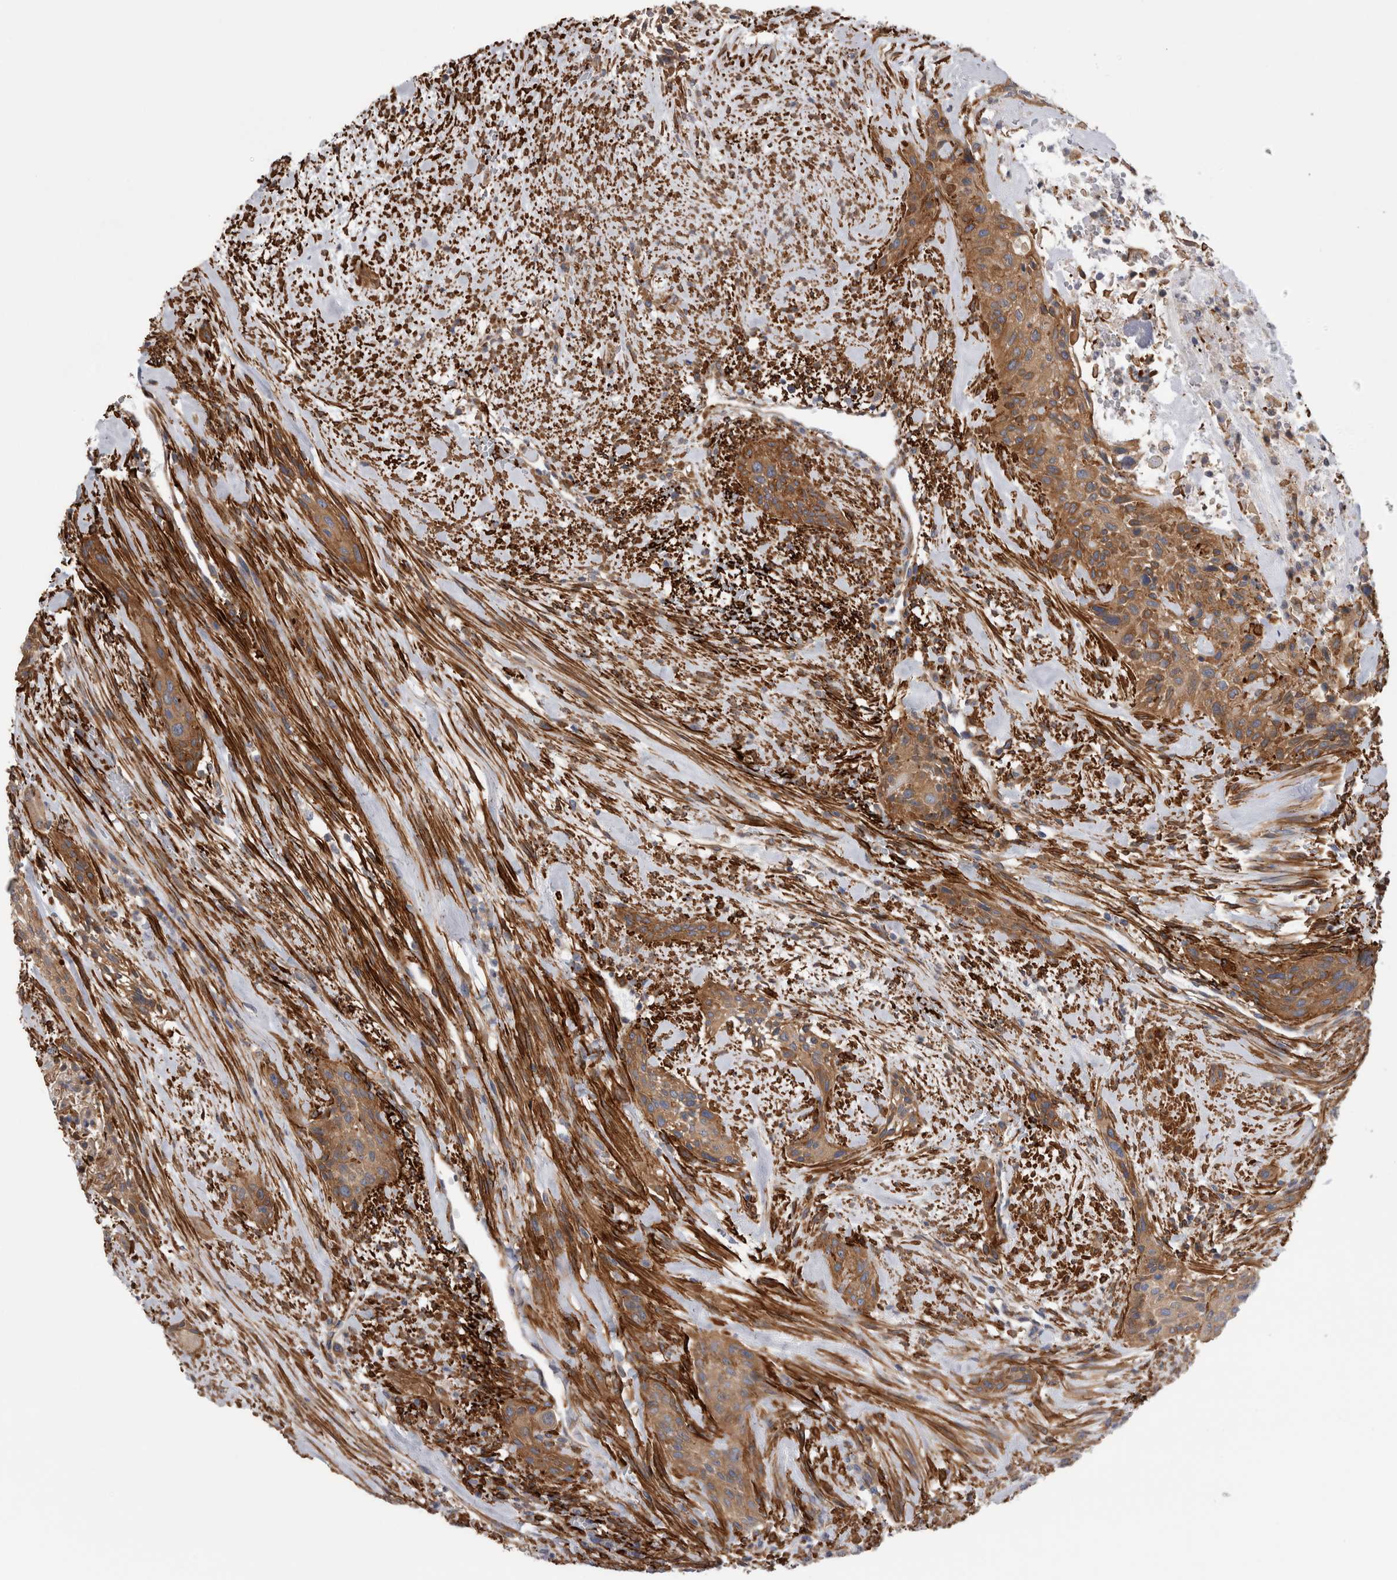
{"staining": {"intensity": "moderate", "quantity": ">75%", "location": "cytoplasmic/membranous"}, "tissue": "urothelial cancer", "cell_type": "Tumor cells", "image_type": "cancer", "snomed": [{"axis": "morphology", "description": "Urothelial carcinoma, High grade"}, {"axis": "topography", "description": "Urinary bladder"}], "caption": "This micrograph exhibits immunohistochemistry (IHC) staining of human urothelial cancer, with medium moderate cytoplasmic/membranous expression in approximately >75% of tumor cells.", "gene": "EPRS1", "patient": {"sex": "male", "age": 35}}